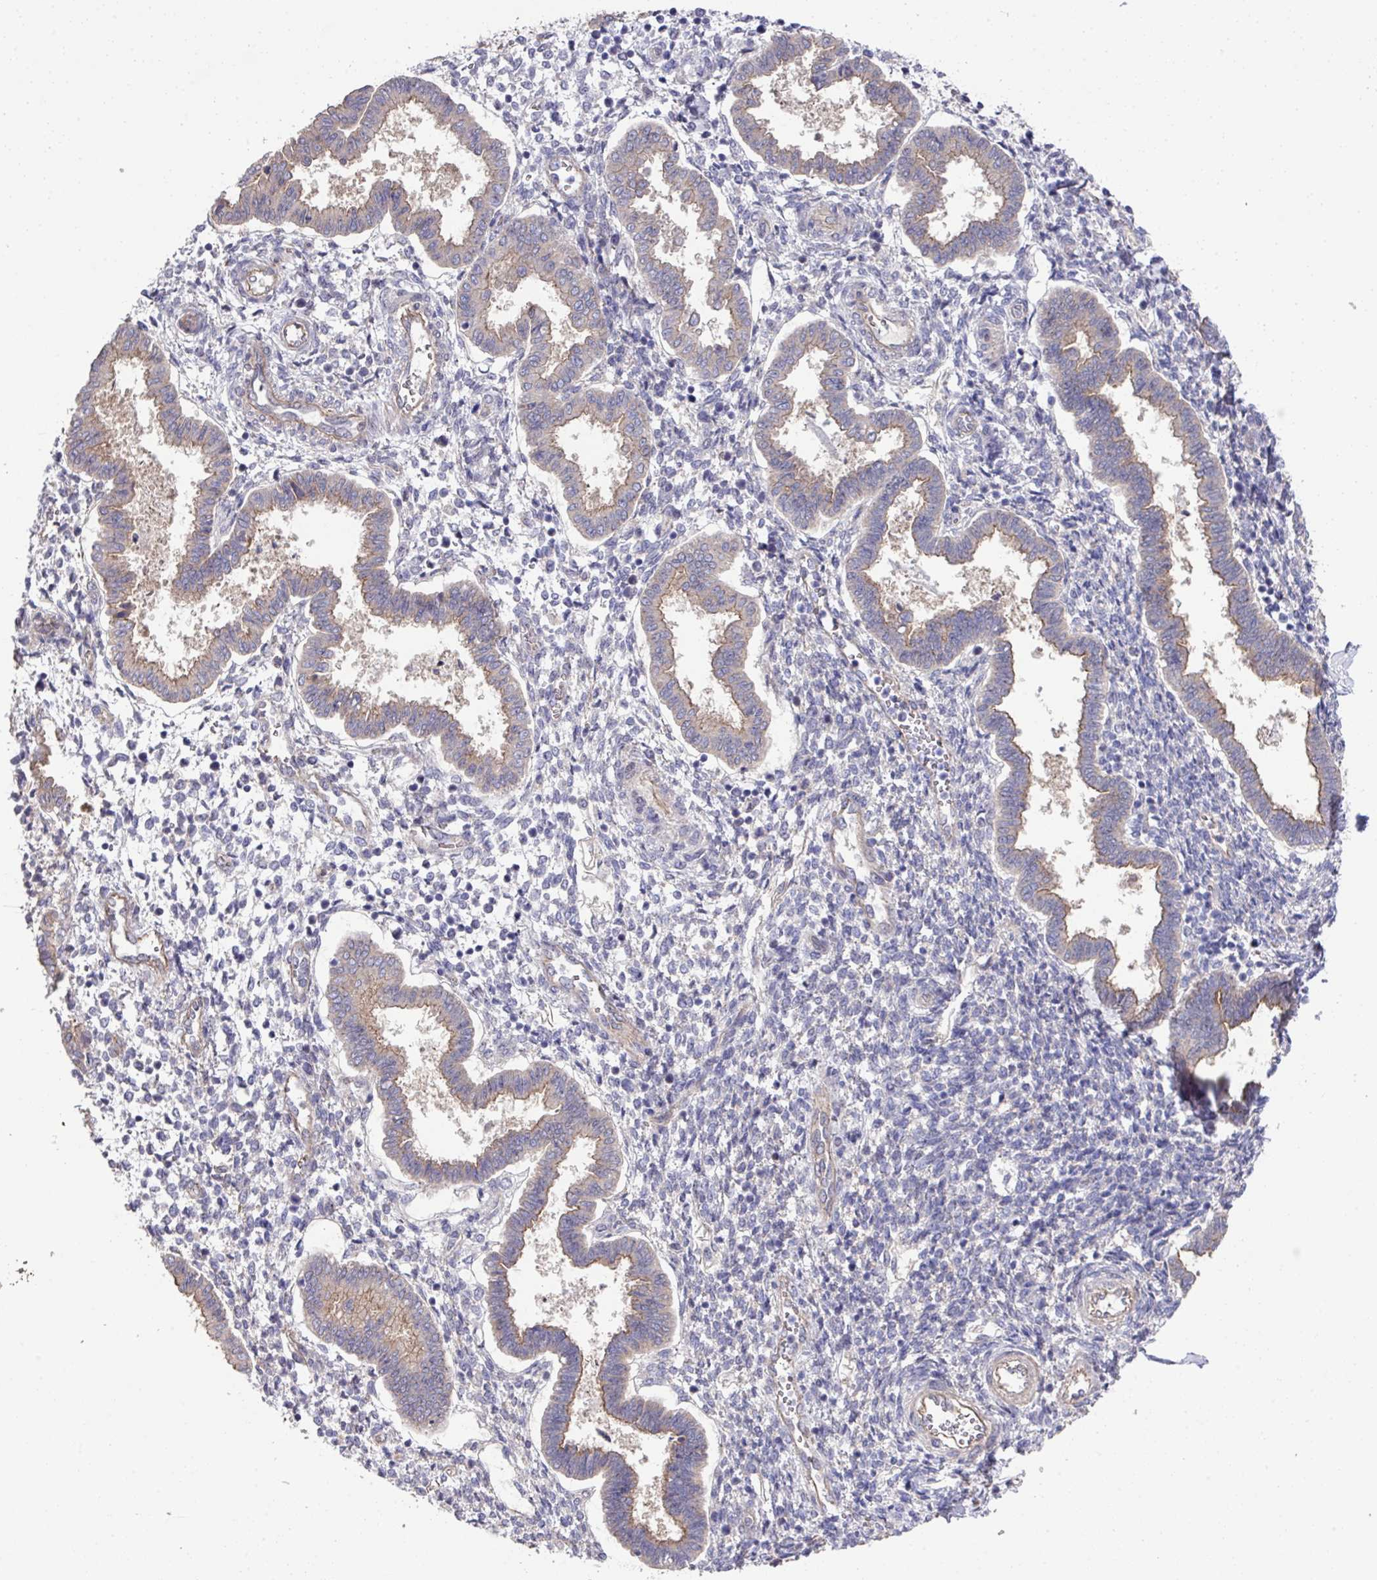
{"staining": {"intensity": "negative", "quantity": "none", "location": "none"}, "tissue": "endometrium", "cell_type": "Cells in endometrial stroma", "image_type": "normal", "snomed": [{"axis": "morphology", "description": "Normal tissue, NOS"}, {"axis": "topography", "description": "Endometrium"}], "caption": "Cells in endometrial stroma are negative for brown protein staining in normal endometrium.", "gene": "PRR5", "patient": {"sex": "female", "age": 24}}